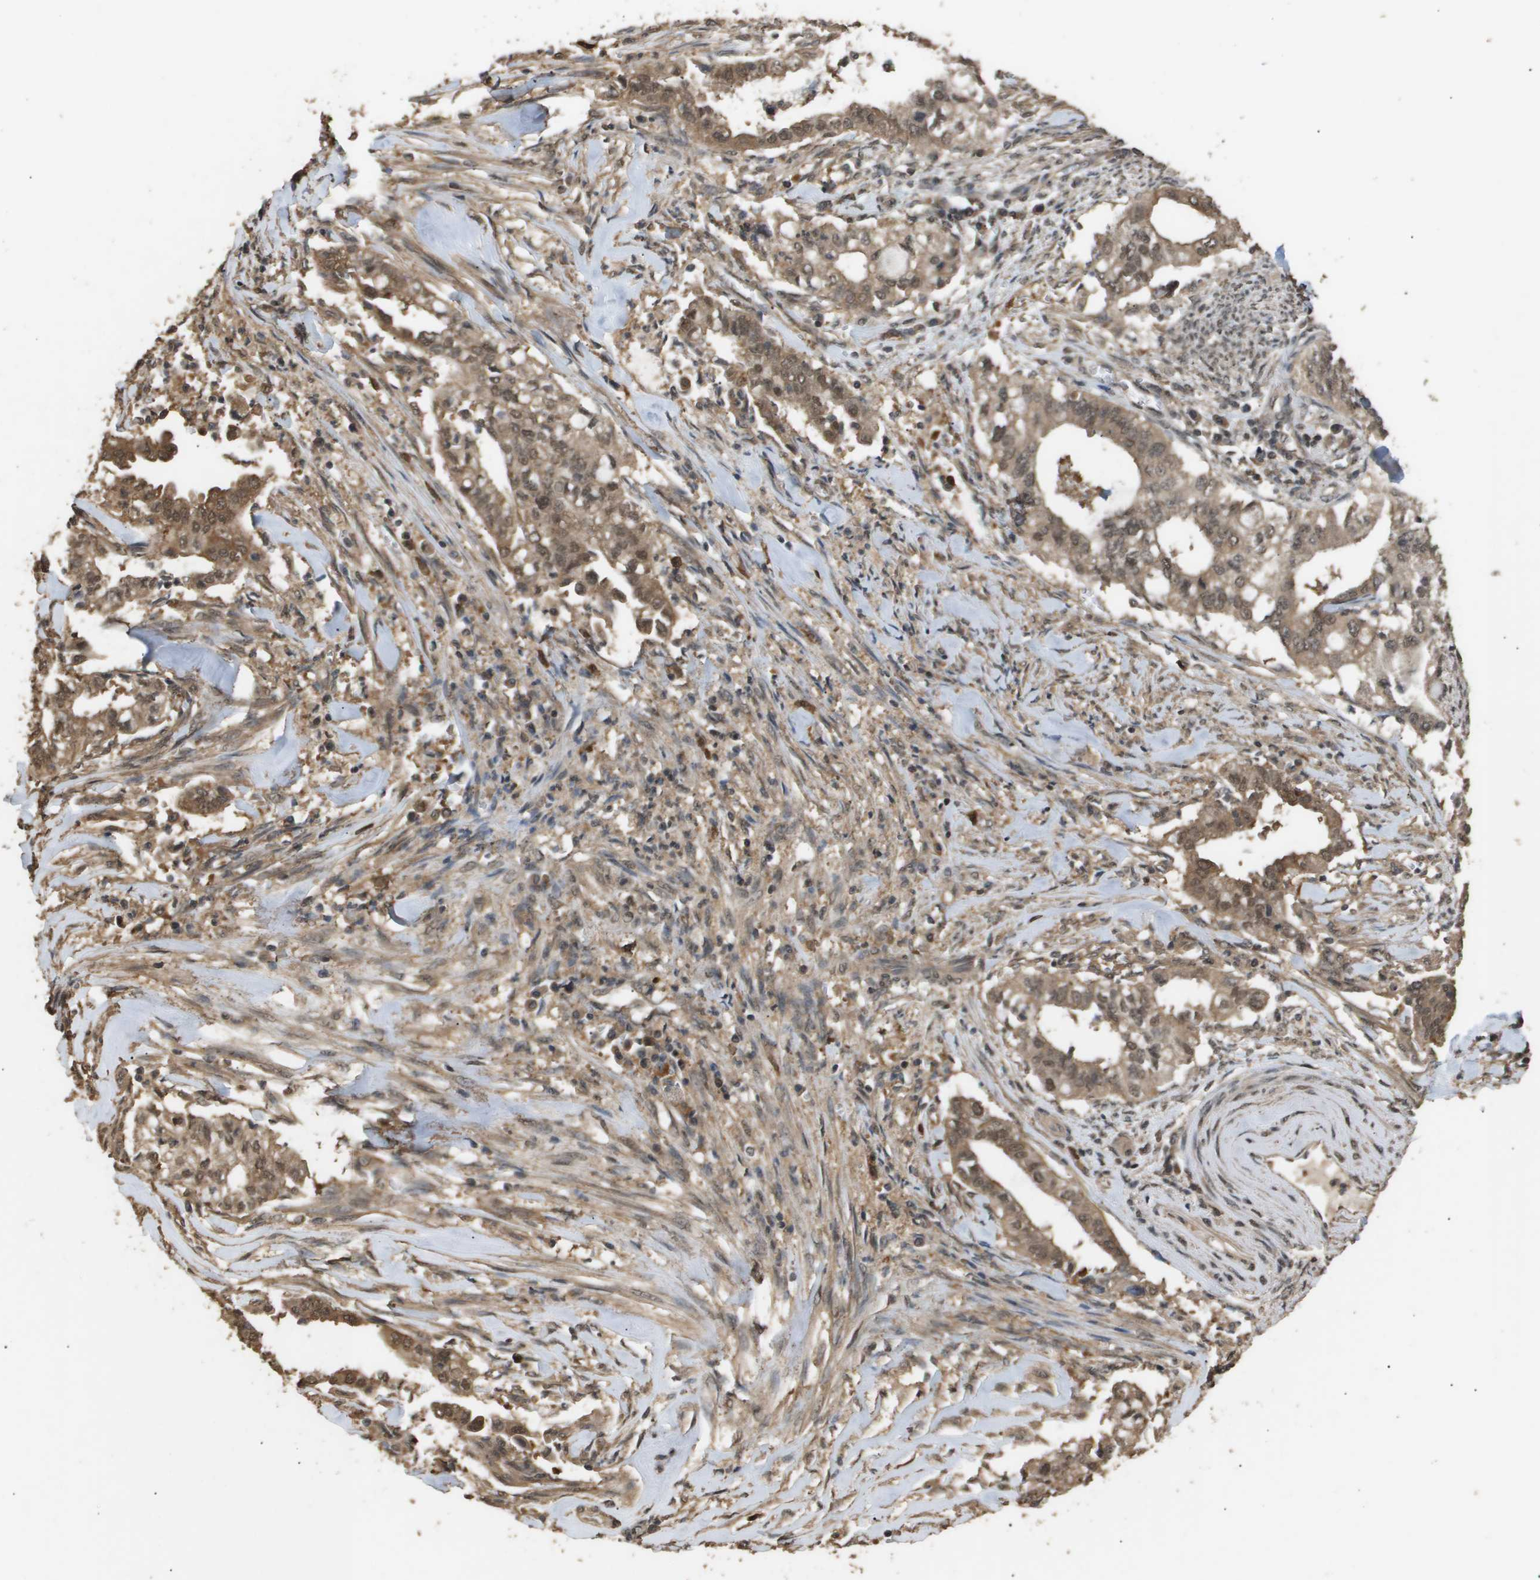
{"staining": {"intensity": "moderate", "quantity": ">75%", "location": "cytoplasmic/membranous,nuclear"}, "tissue": "cervical cancer", "cell_type": "Tumor cells", "image_type": "cancer", "snomed": [{"axis": "morphology", "description": "Adenocarcinoma, NOS"}, {"axis": "topography", "description": "Cervix"}], "caption": "Immunohistochemical staining of human cervical cancer displays moderate cytoplasmic/membranous and nuclear protein staining in approximately >75% of tumor cells. (brown staining indicates protein expression, while blue staining denotes nuclei).", "gene": "ING1", "patient": {"sex": "female", "age": 44}}